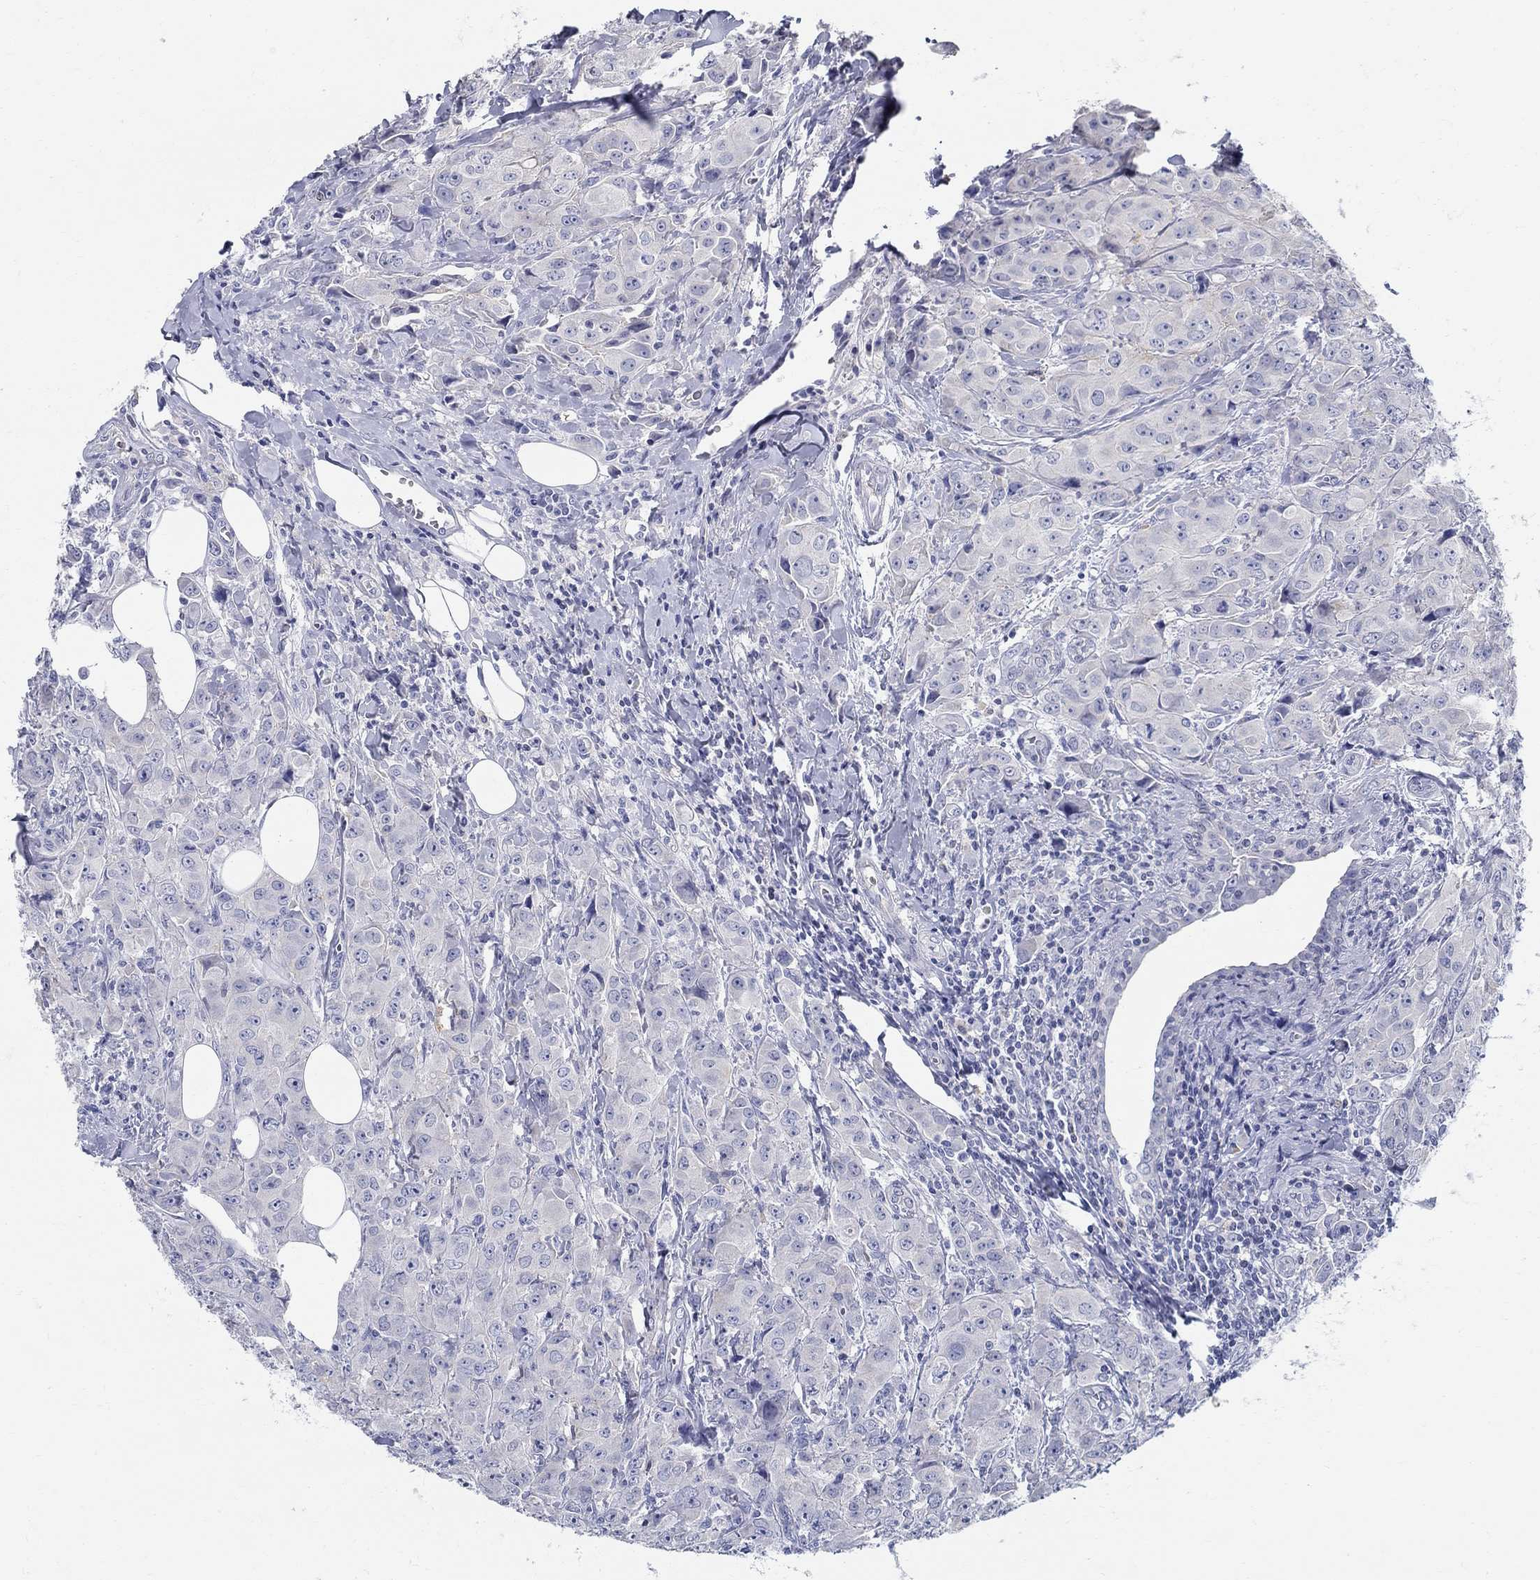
{"staining": {"intensity": "negative", "quantity": "none", "location": "none"}, "tissue": "breast cancer", "cell_type": "Tumor cells", "image_type": "cancer", "snomed": [{"axis": "morphology", "description": "Duct carcinoma"}, {"axis": "topography", "description": "Breast"}], "caption": "Tumor cells are negative for brown protein staining in breast cancer.", "gene": "CRYGD", "patient": {"sex": "female", "age": 43}}